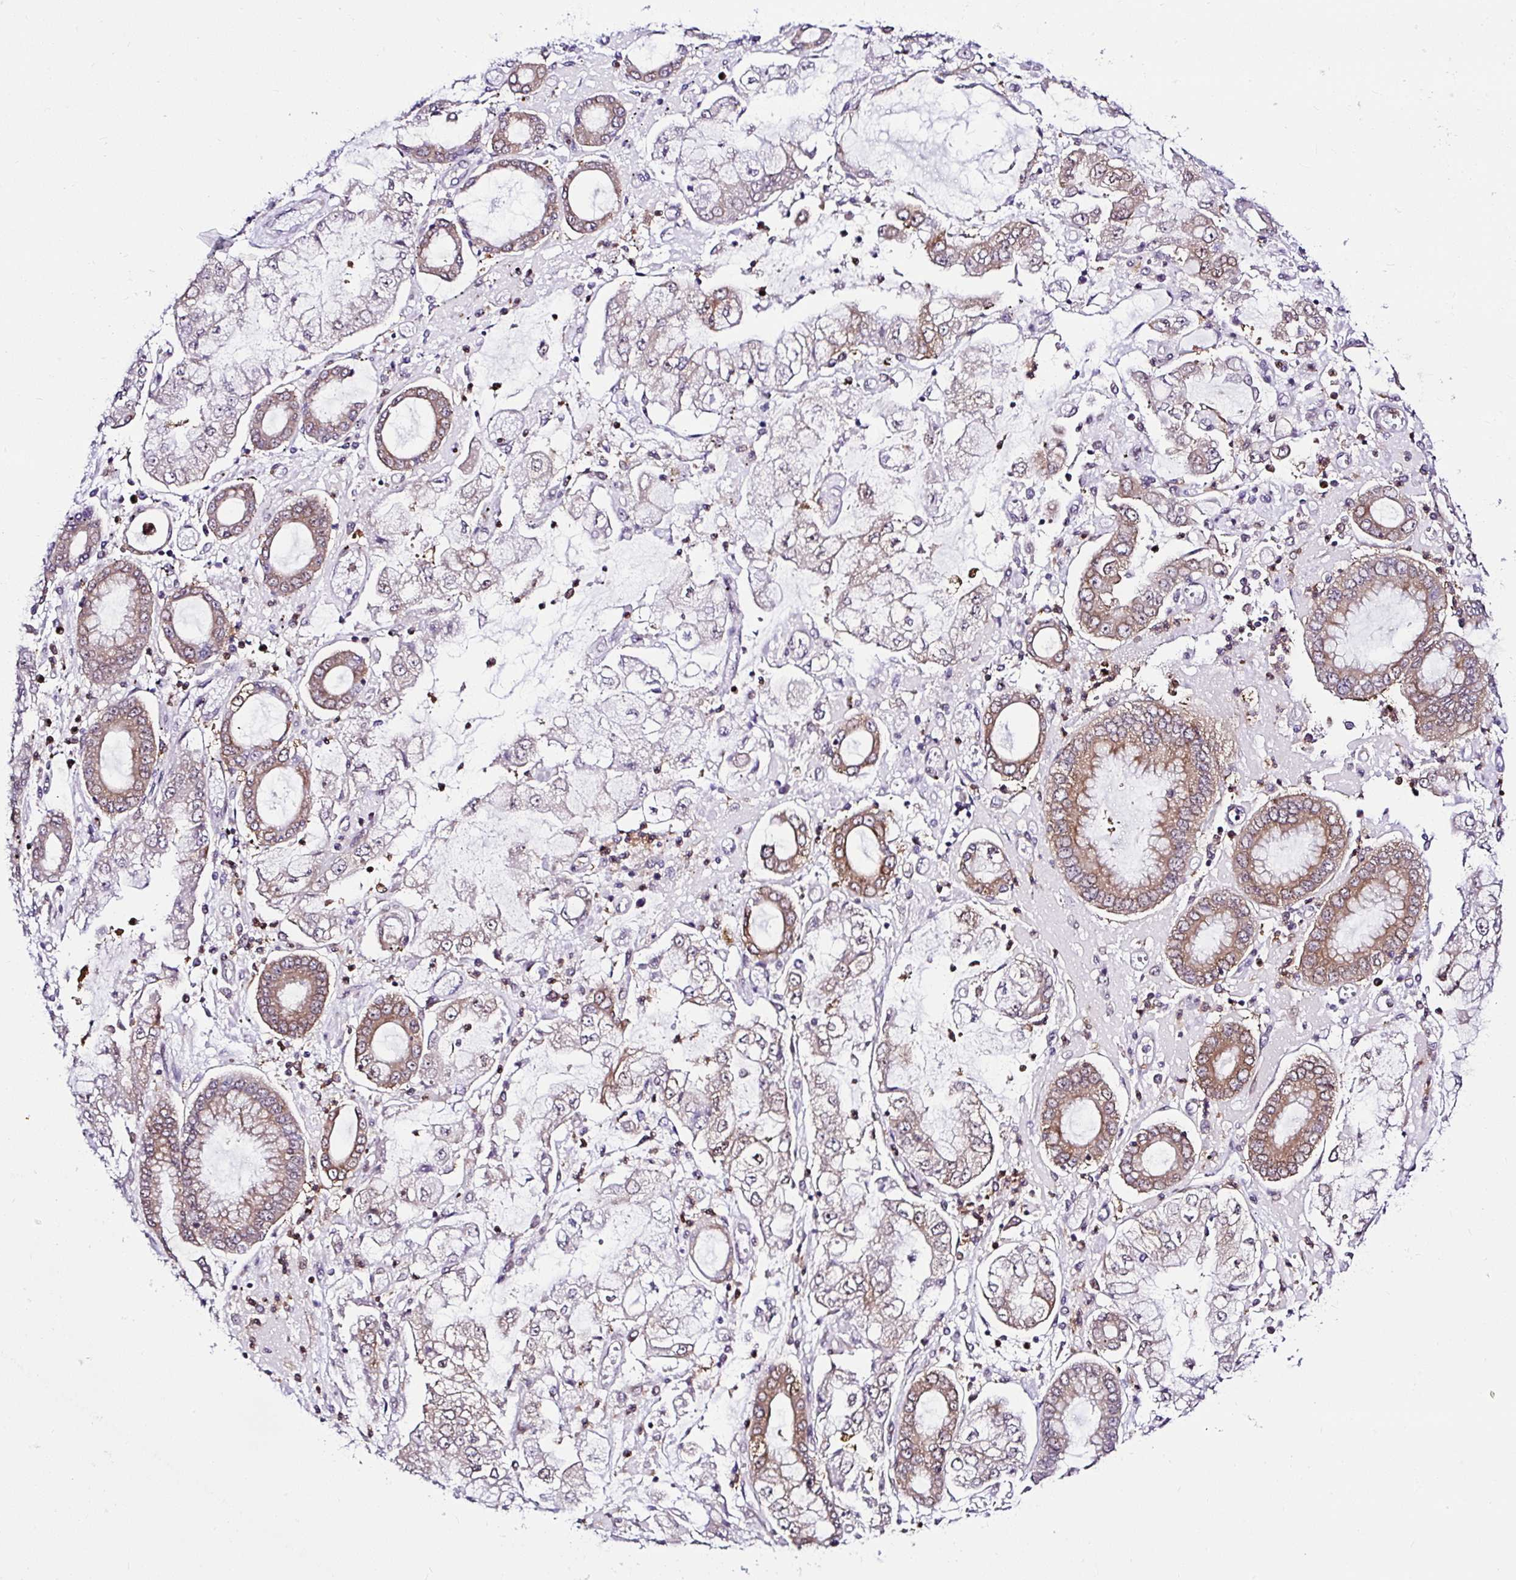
{"staining": {"intensity": "moderate", "quantity": "<25%", "location": "cytoplasmic/membranous"}, "tissue": "stomach cancer", "cell_type": "Tumor cells", "image_type": "cancer", "snomed": [{"axis": "morphology", "description": "Adenocarcinoma, NOS"}, {"axis": "topography", "description": "Stomach"}], "caption": "A brown stain shows moderate cytoplasmic/membranous staining of a protein in human stomach cancer (adenocarcinoma) tumor cells. Immunohistochemistry (ihc) stains the protein in brown and the nuclei are stained blue.", "gene": "PIN4", "patient": {"sex": "male", "age": 76}}